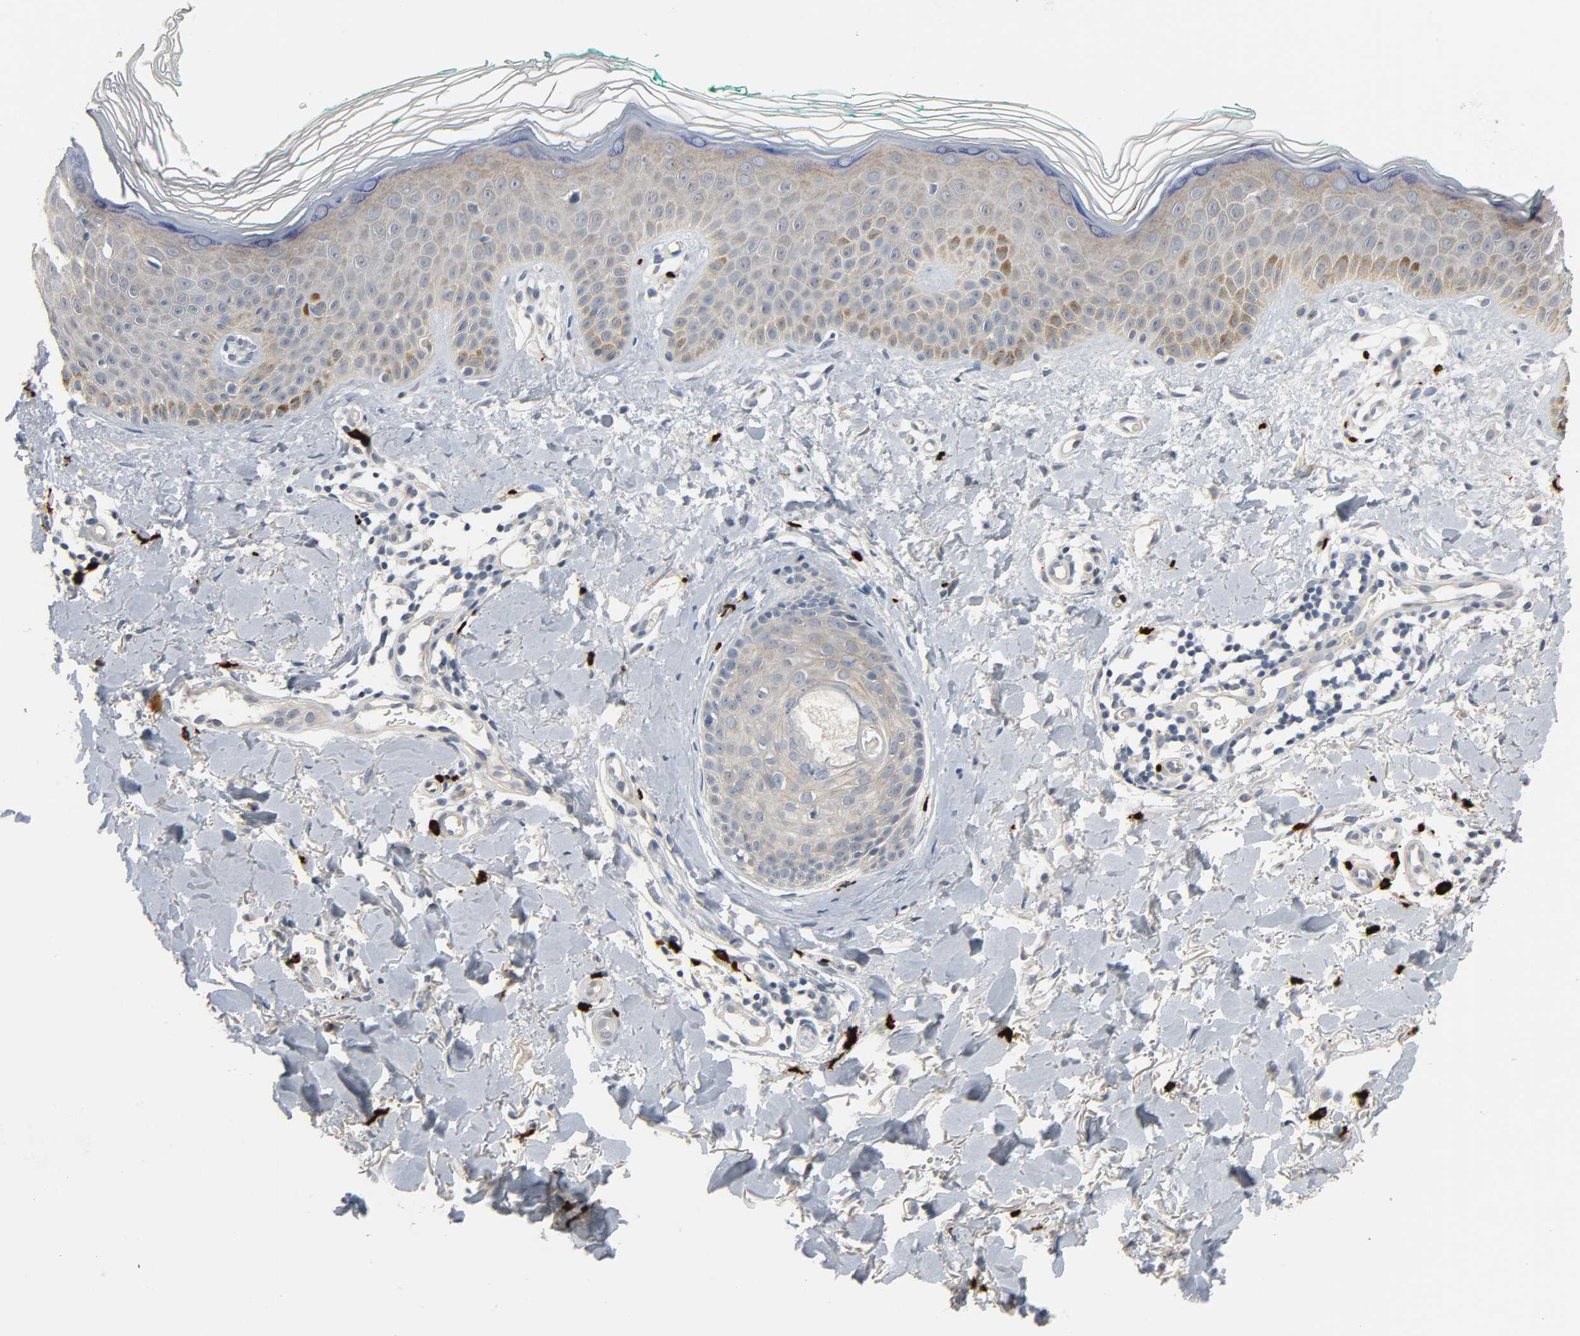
{"staining": {"intensity": "weak", "quantity": ">75%", "location": "cytoplasmic/membranous"}, "tissue": "skin cancer", "cell_type": "Tumor cells", "image_type": "cancer", "snomed": [{"axis": "morphology", "description": "Basal cell carcinoma"}, {"axis": "topography", "description": "Skin"}], "caption": "Skin cancer stained with a brown dye reveals weak cytoplasmic/membranous positive staining in about >75% of tumor cells.", "gene": "LIMCH1", "patient": {"sex": "female", "age": 58}}